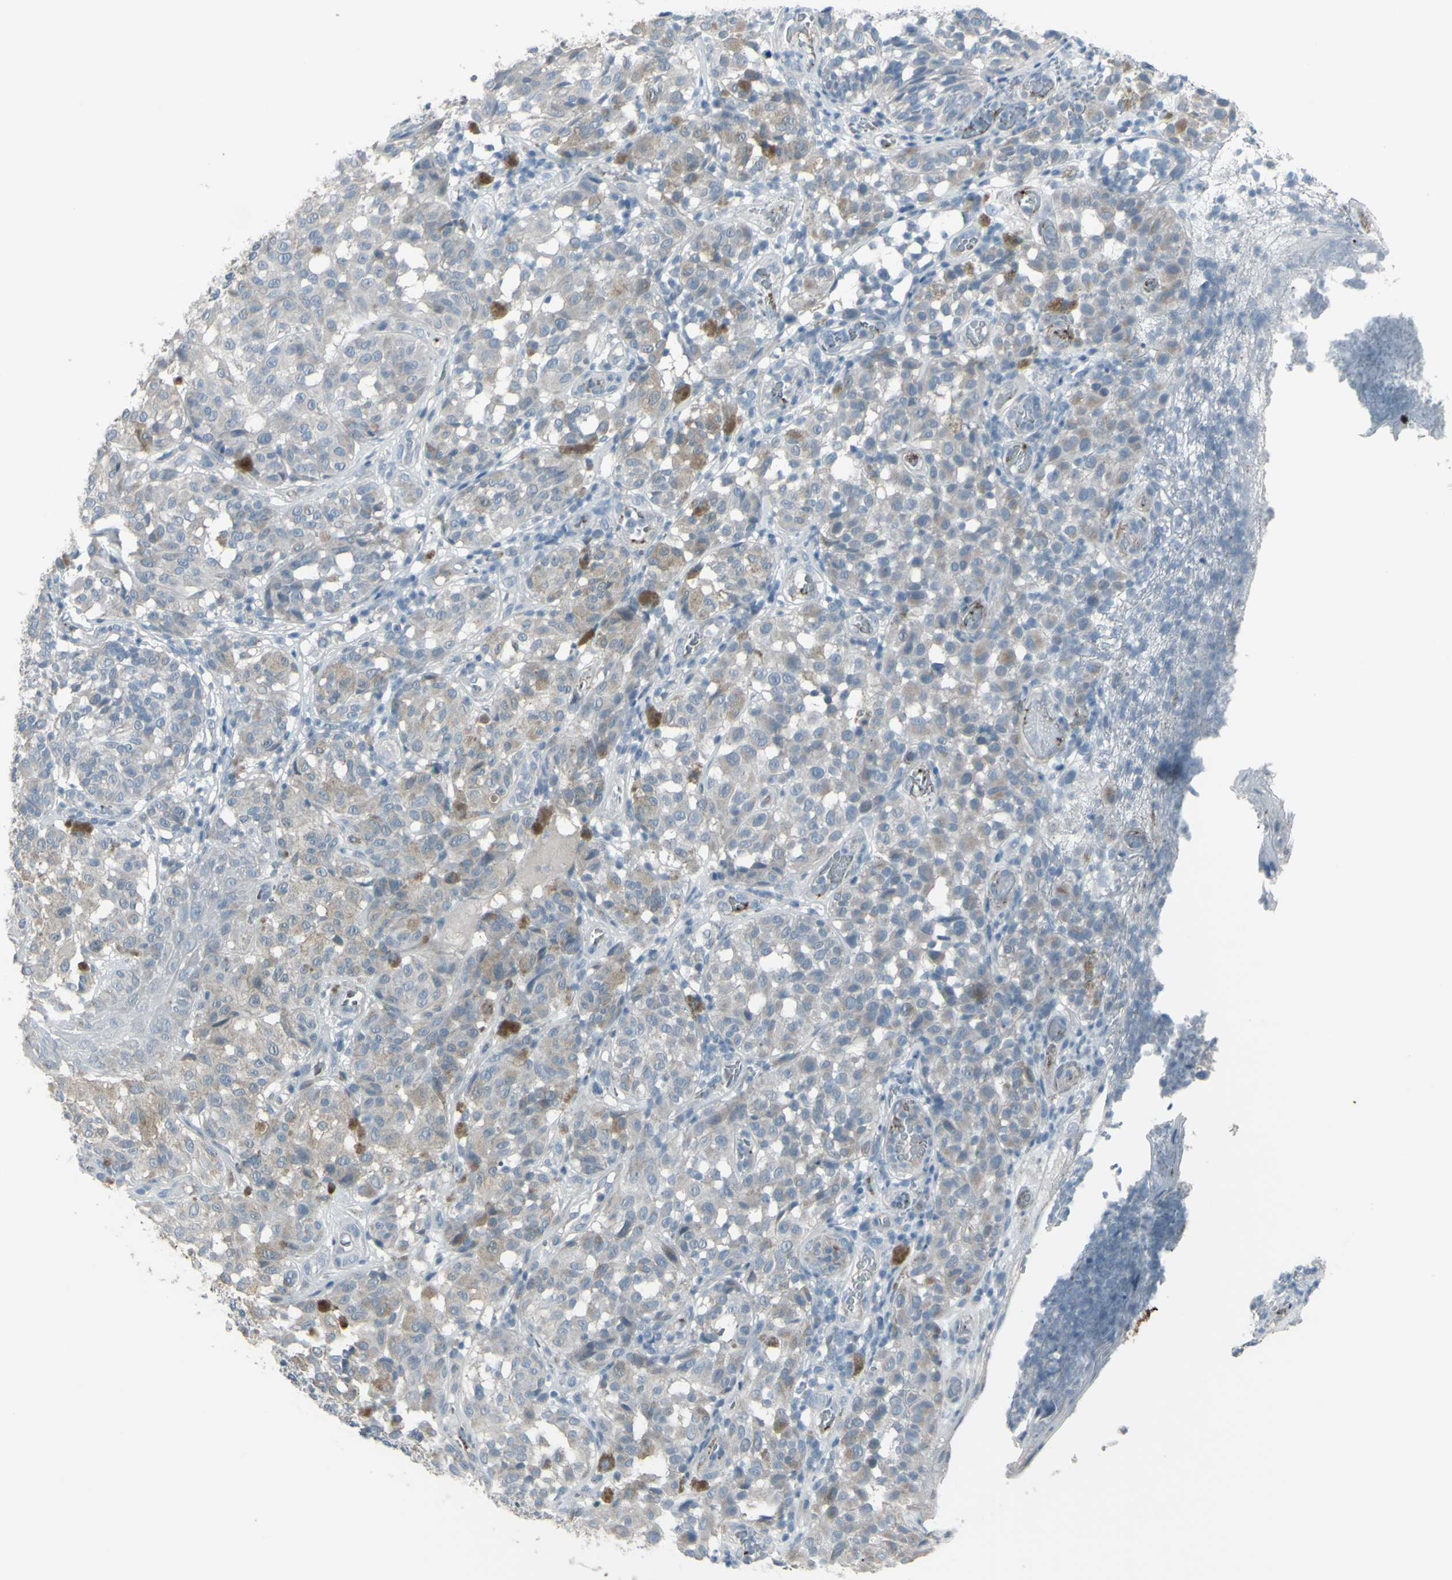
{"staining": {"intensity": "weak", "quantity": "<25%", "location": "cytoplasmic/membranous"}, "tissue": "melanoma", "cell_type": "Tumor cells", "image_type": "cancer", "snomed": [{"axis": "morphology", "description": "Malignant melanoma, NOS"}, {"axis": "topography", "description": "Skin"}], "caption": "Tumor cells show no significant protein positivity in malignant melanoma.", "gene": "CD79B", "patient": {"sex": "female", "age": 46}}